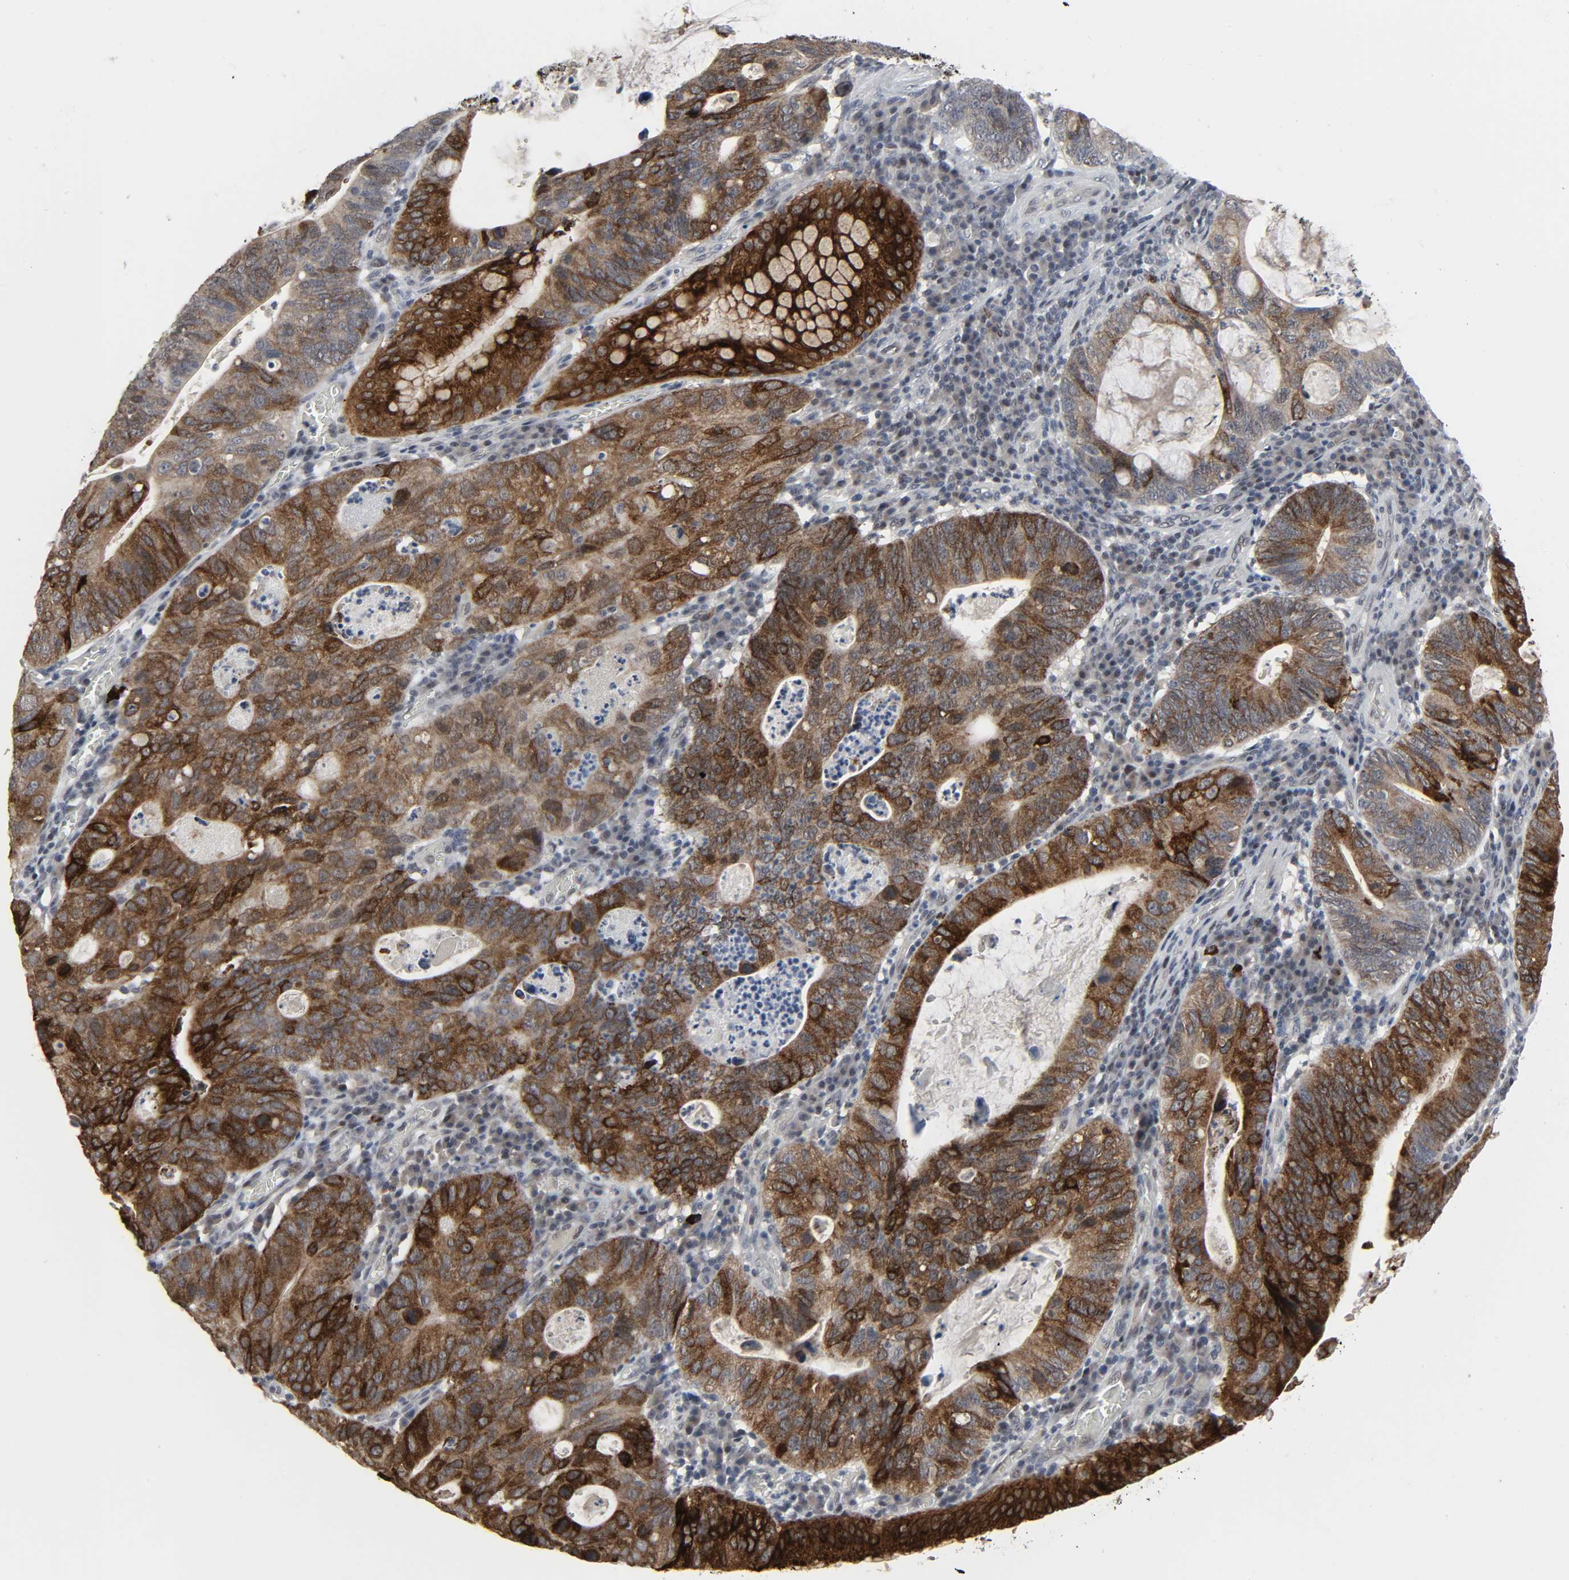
{"staining": {"intensity": "strong", "quantity": ">75%", "location": "cytoplasmic/membranous"}, "tissue": "stomach cancer", "cell_type": "Tumor cells", "image_type": "cancer", "snomed": [{"axis": "morphology", "description": "Adenocarcinoma, NOS"}, {"axis": "topography", "description": "Stomach"}], "caption": "Brown immunohistochemical staining in stomach adenocarcinoma shows strong cytoplasmic/membranous positivity in approximately >75% of tumor cells. (IHC, brightfield microscopy, high magnification).", "gene": "MUC1", "patient": {"sex": "male", "age": 59}}